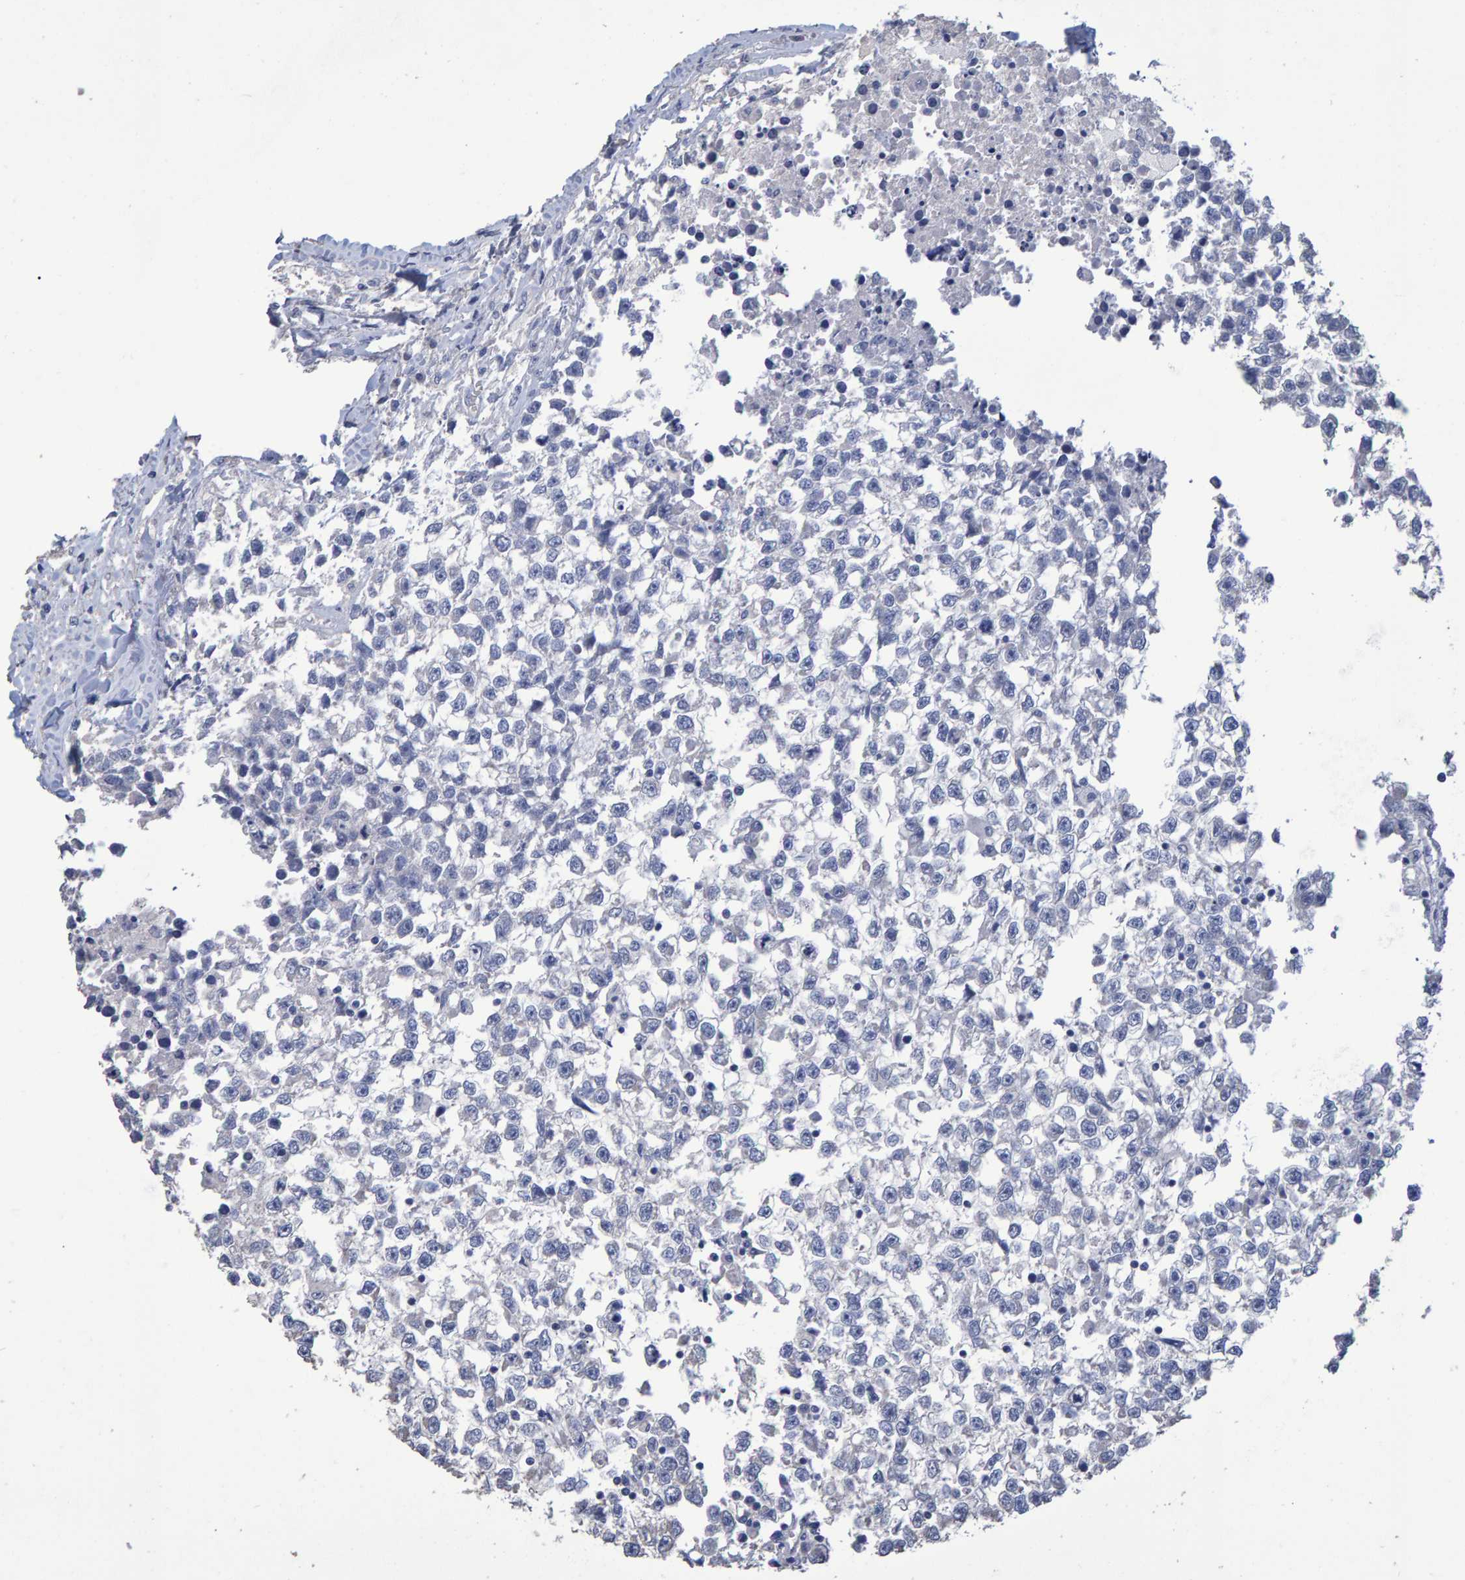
{"staining": {"intensity": "negative", "quantity": "none", "location": "none"}, "tissue": "testis cancer", "cell_type": "Tumor cells", "image_type": "cancer", "snomed": [{"axis": "morphology", "description": "Seminoma, NOS"}, {"axis": "morphology", "description": "Carcinoma, Embryonal, NOS"}, {"axis": "topography", "description": "Testis"}], "caption": "Tumor cells are negative for brown protein staining in testis cancer (embryonal carcinoma).", "gene": "HEMGN", "patient": {"sex": "male", "age": 51}}